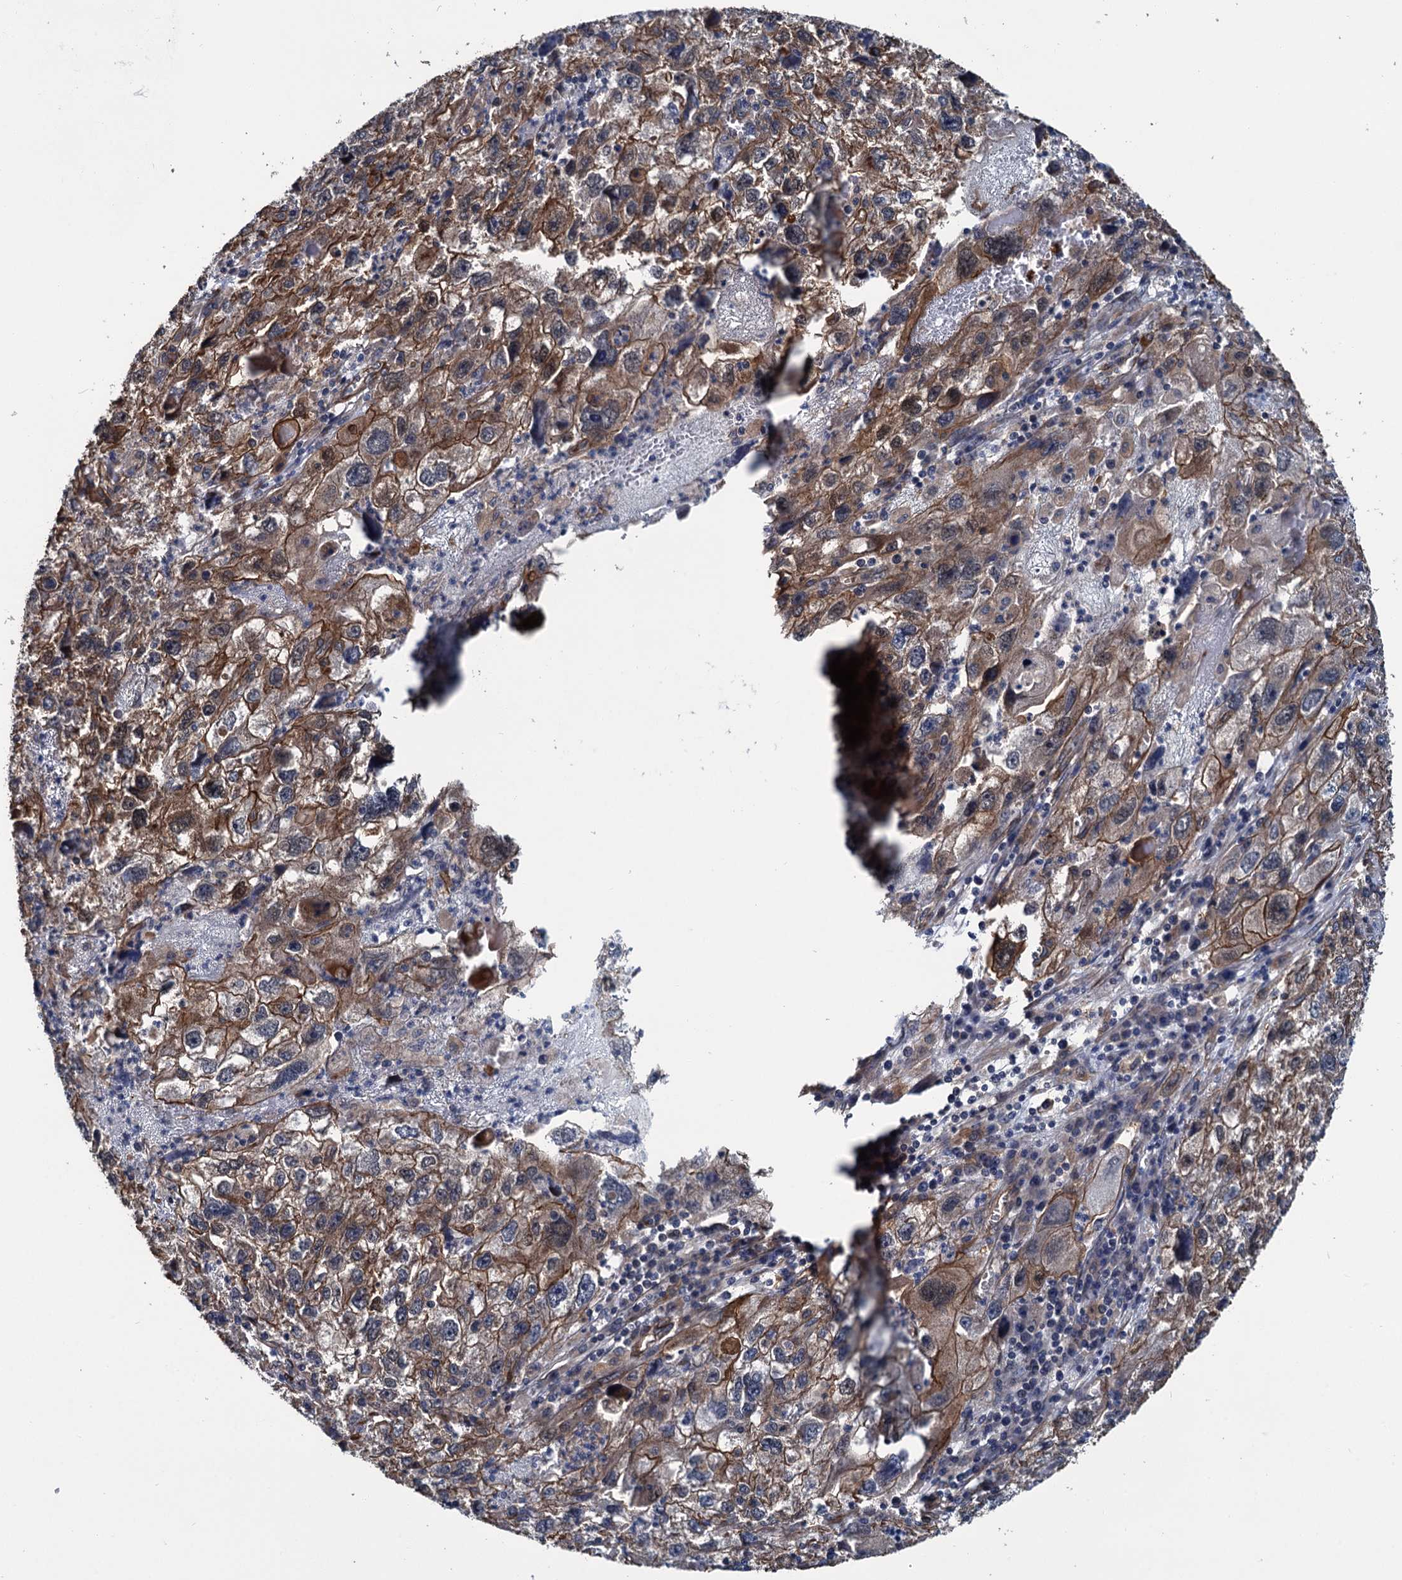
{"staining": {"intensity": "moderate", "quantity": ">75%", "location": "cytoplasmic/membranous"}, "tissue": "endometrial cancer", "cell_type": "Tumor cells", "image_type": "cancer", "snomed": [{"axis": "morphology", "description": "Adenocarcinoma, NOS"}, {"axis": "topography", "description": "Endometrium"}], "caption": "Immunohistochemistry (IHC) of human adenocarcinoma (endometrial) shows medium levels of moderate cytoplasmic/membranous expression in approximately >75% of tumor cells. (Stains: DAB in brown, nuclei in blue, Microscopy: brightfield microscopy at high magnification).", "gene": "ZFYVE19", "patient": {"sex": "female", "age": 49}}